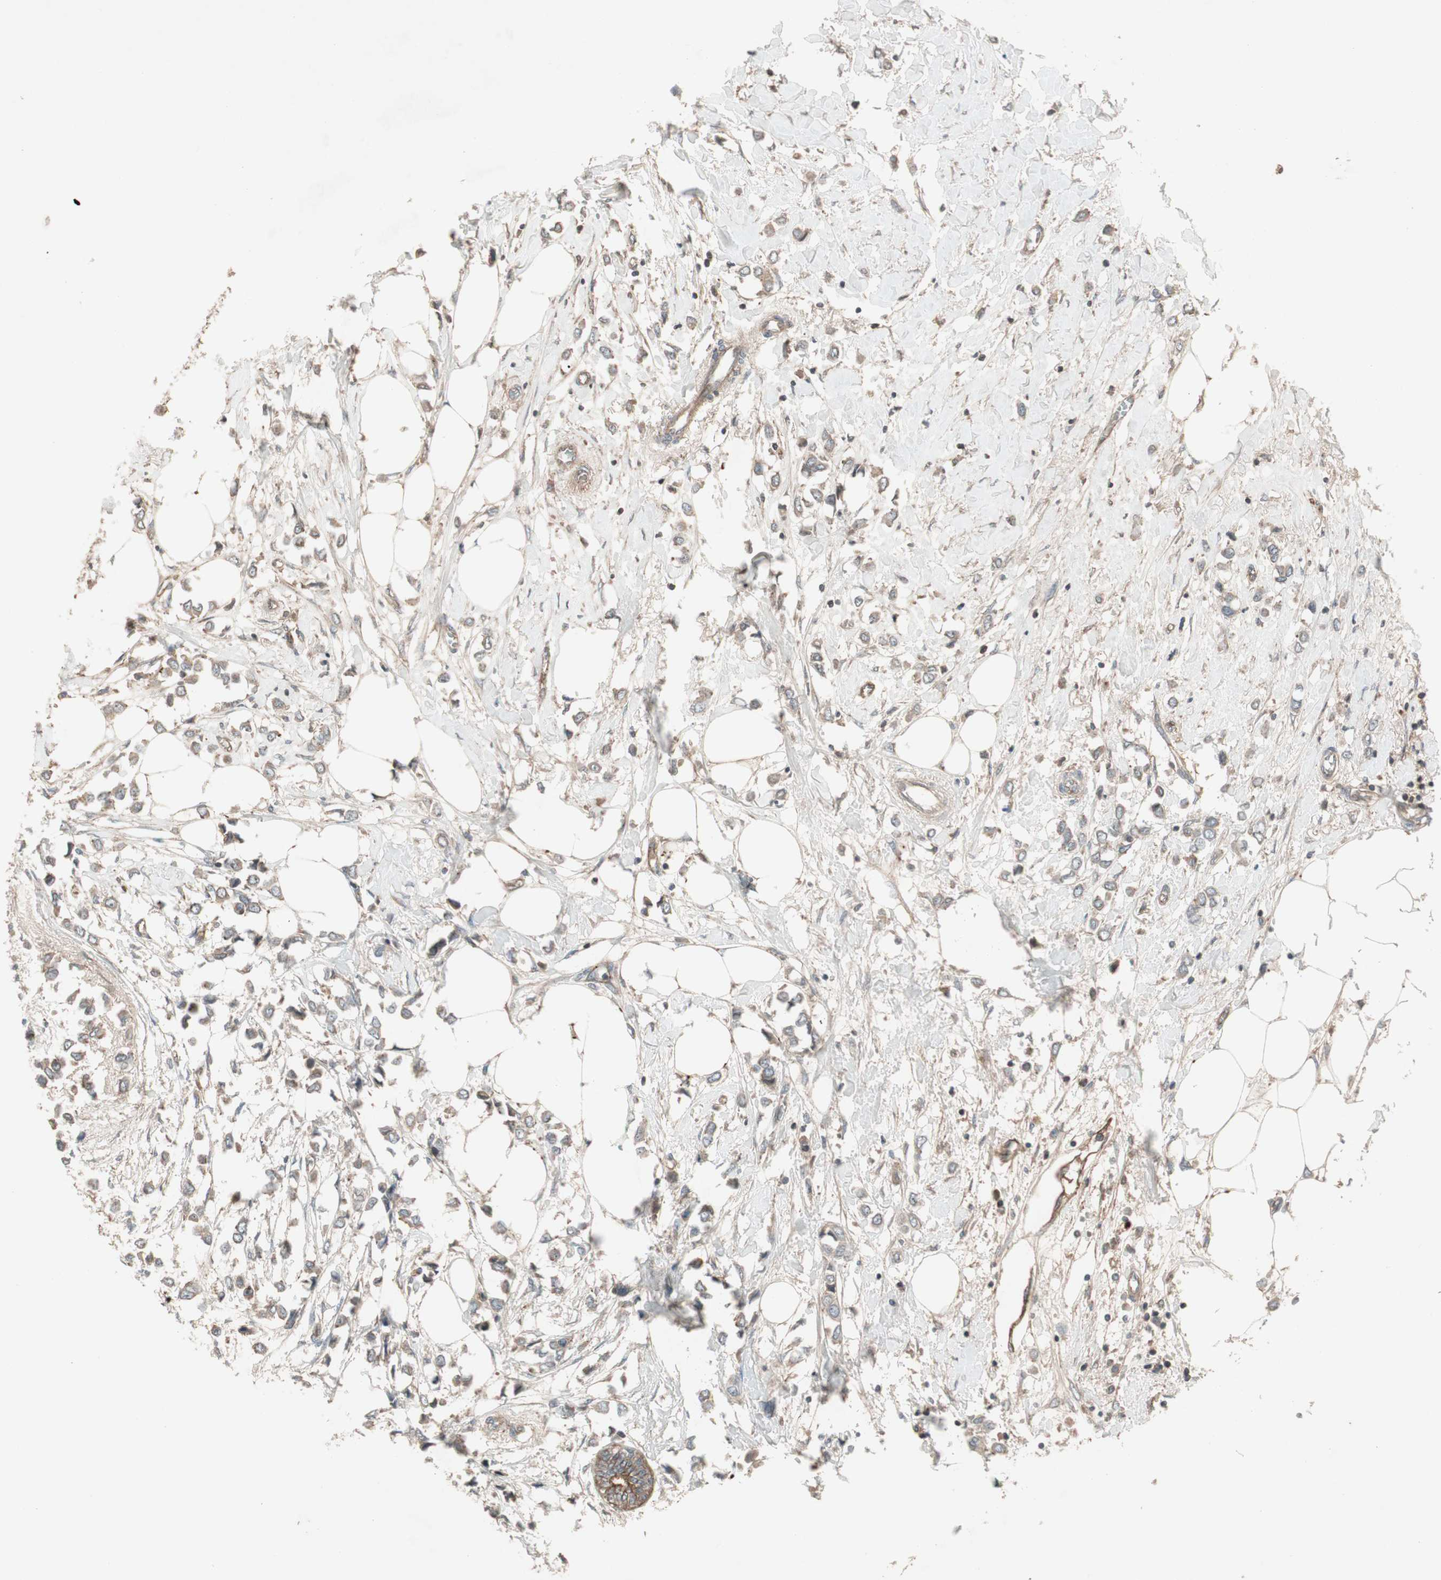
{"staining": {"intensity": "moderate", "quantity": "25%-75%", "location": "cytoplasmic/membranous"}, "tissue": "breast cancer", "cell_type": "Tumor cells", "image_type": "cancer", "snomed": [{"axis": "morphology", "description": "Lobular carcinoma"}, {"axis": "topography", "description": "Breast"}], "caption": "This micrograph shows breast cancer stained with immunohistochemistry to label a protein in brown. The cytoplasmic/membranous of tumor cells show moderate positivity for the protein. Nuclei are counter-stained blue.", "gene": "TFPI", "patient": {"sex": "female", "age": 51}}